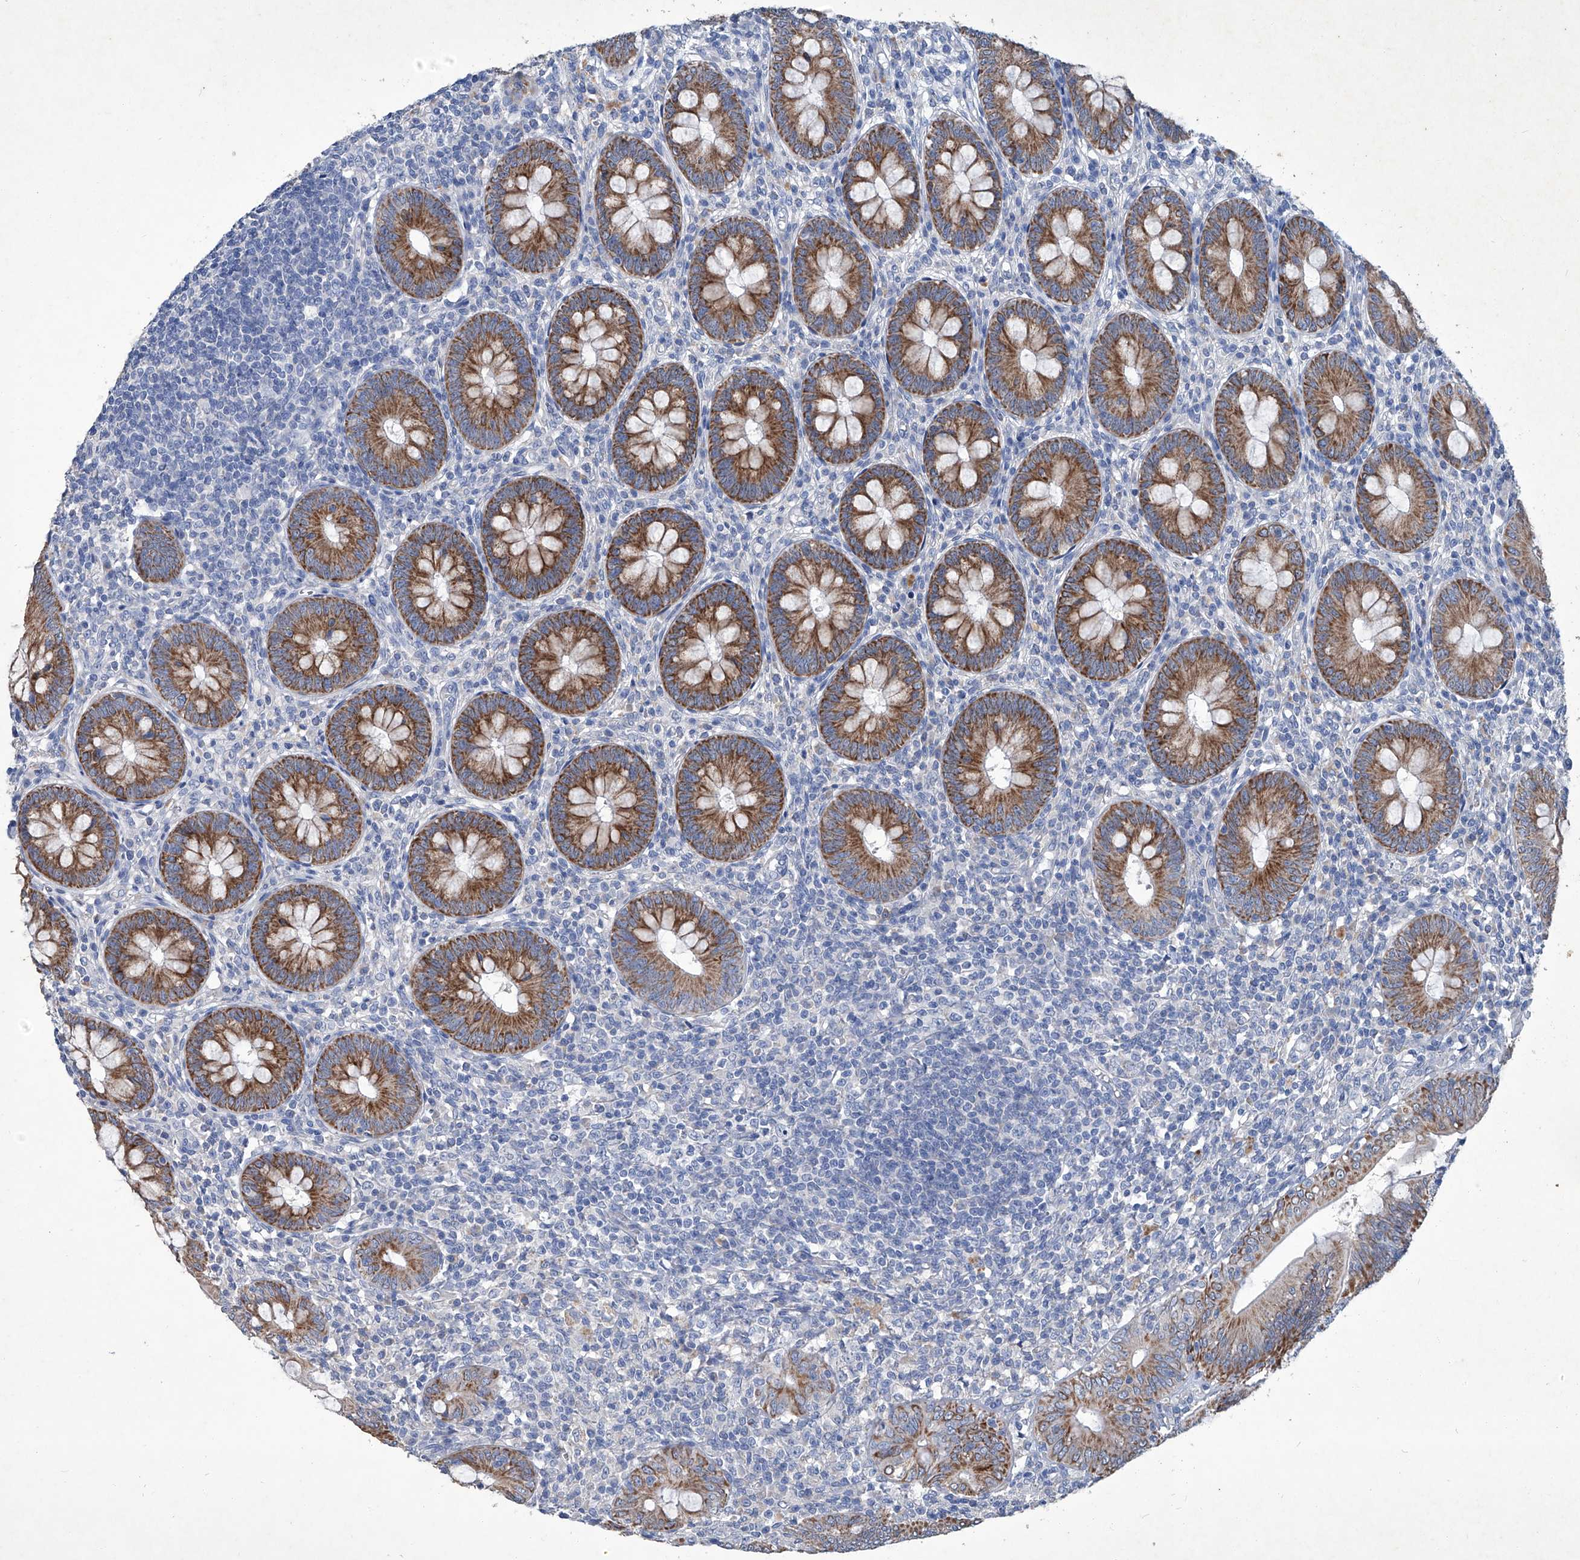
{"staining": {"intensity": "strong", "quantity": ">75%", "location": "cytoplasmic/membranous"}, "tissue": "appendix", "cell_type": "Glandular cells", "image_type": "normal", "snomed": [{"axis": "morphology", "description": "Normal tissue, NOS"}, {"axis": "topography", "description": "Appendix"}], "caption": "Protein expression by IHC exhibits strong cytoplasmic/membranous positivity in about >75% of glandular cells in benign appendix.", "gene": "MTARC1", "patient": {"sex": "male", "age": 14}}